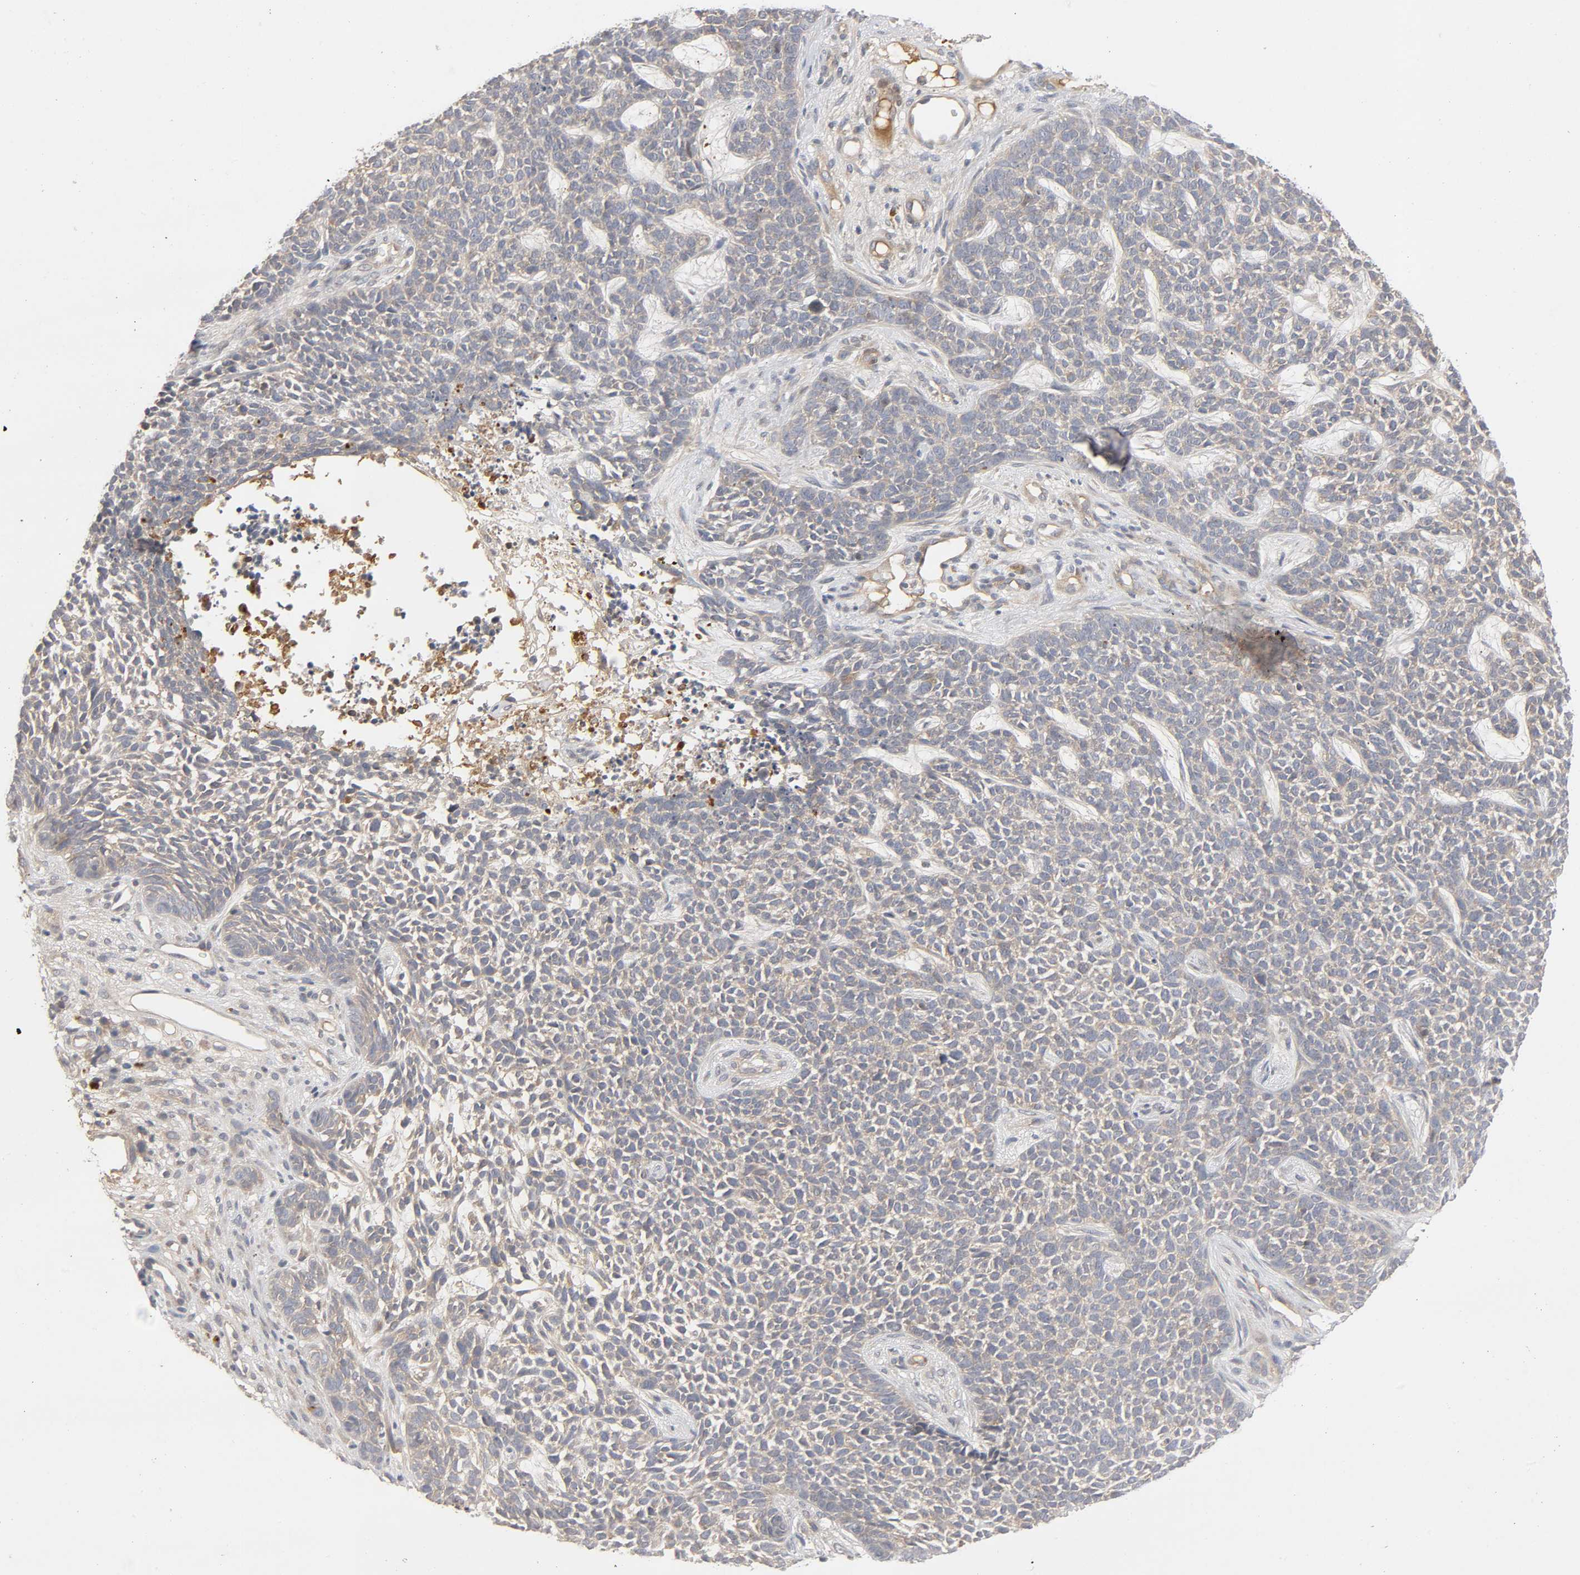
{"staining": {"intensity": "weak", "quantity": "25%-75%", "location": "cytoplasmic/membranous"}, "tissue": "skin cancer", "cell_type": "Tumor cells", "image_type": "cancer", "snomed": [{"axis": "morphology", "description": "Basal cell carcinoma"}, {"axis": "topography", "description": "Skin"}], "caption": "Immunohistochemical staining of basal cell carcinoma (skin) displays weak cytoplasmic/membranous protein staining in approximately 25%-75% of tumor cells.", "gene": "CPB2", "patient": {"sex": "female", "age": 84}}